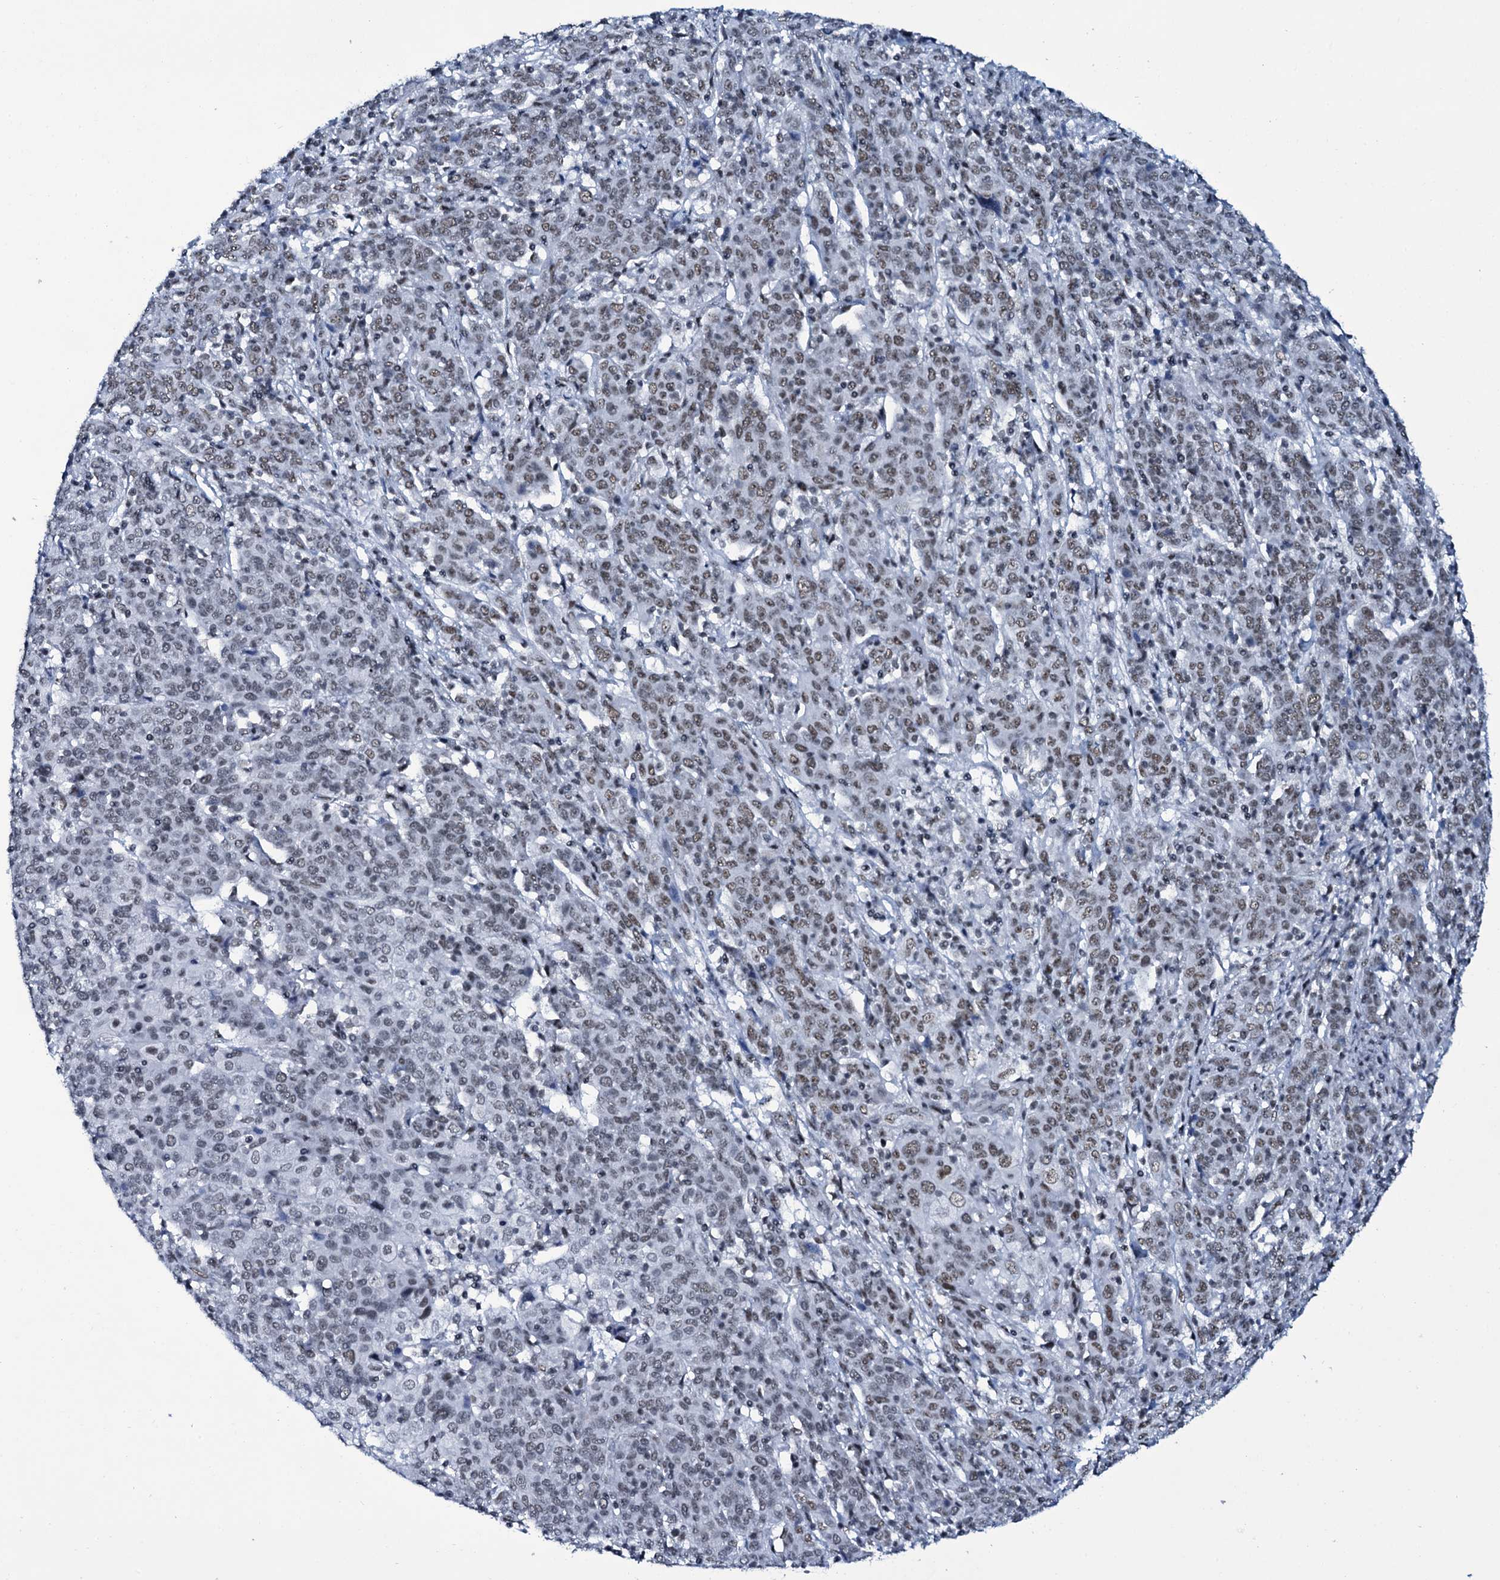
{"staining": {"intensity": "weak", "quantity": "25%-75%", "location": "nuclear"}, "tissue": "cervical cancer", "cell_type": "Tumor cells", "image_type": "cancer", "snomed": [{"axis": "morphology", "description": "Squamous cell carcinoma, NOS"}, {"axis": "topography", "description": "Cervix"}], "caption": "Protein staining of cervical squamous cell carcinoma tissue exhibits weak nuclear expression in about 25%-75% of tumor cells.", "gene": "ZMIZ2", "patient": {"sex": "female", "age": 67}}